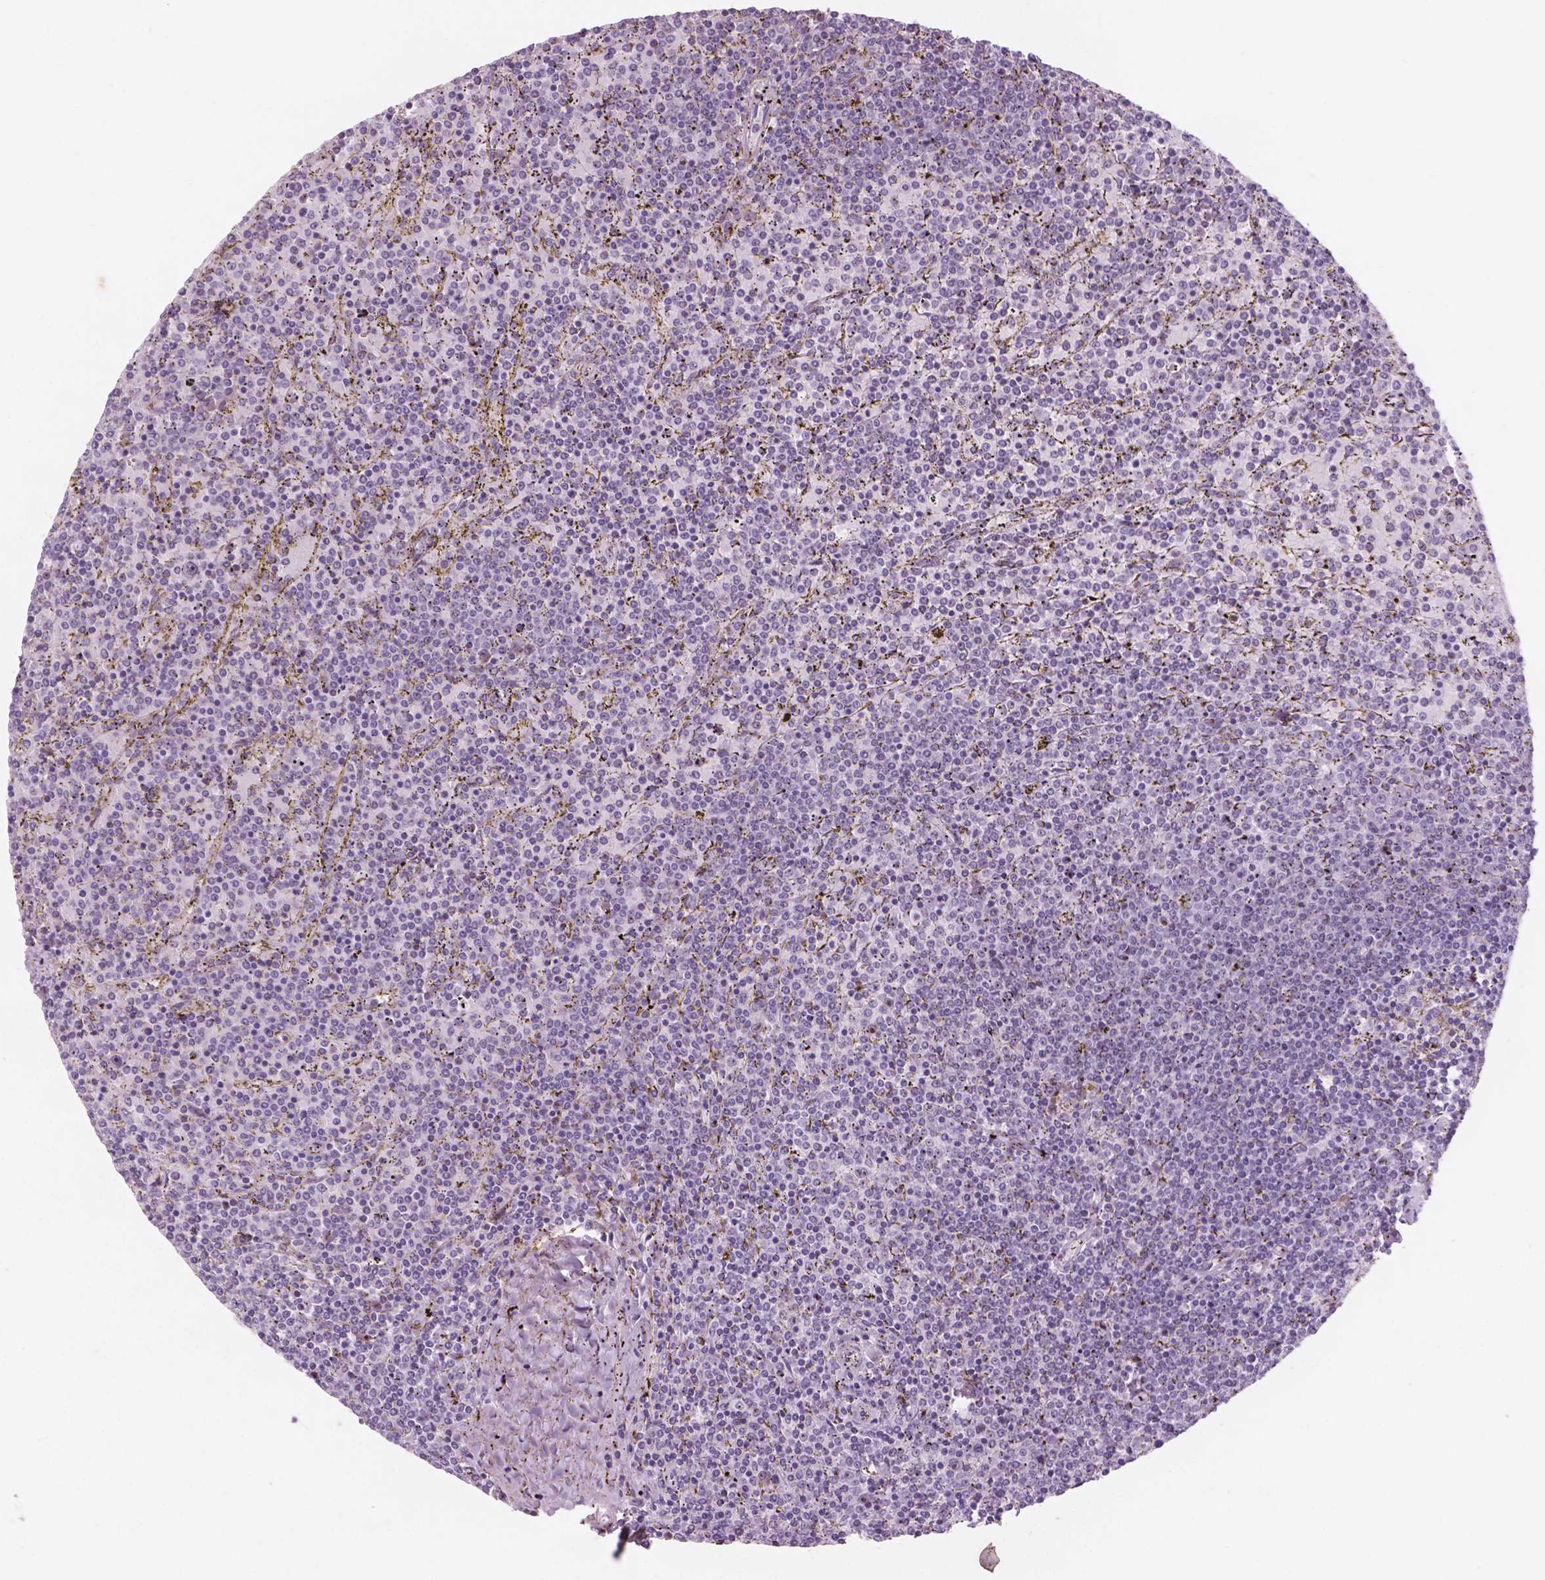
{"staining": {"intensity": "negative", "quantity": "none", "location": "none"}, "tissue": "lymphoma", "cell_type": "Tumor cells", "image_type": "cancer", "snomed": [{"axis": "morphology", "description": "Malignant lymphoma, non-Hodgkin's type, Low grade"}, {"axis": "topography", "description": "Spleen"}], "caption": "Protein analysis of malignant lymphoma, non-Hodgkin's type (low-grade) reveals no significant positivity in tumor cells.", "gene": "ZNF853", "patient": {"sex": "female", "age": 77}}